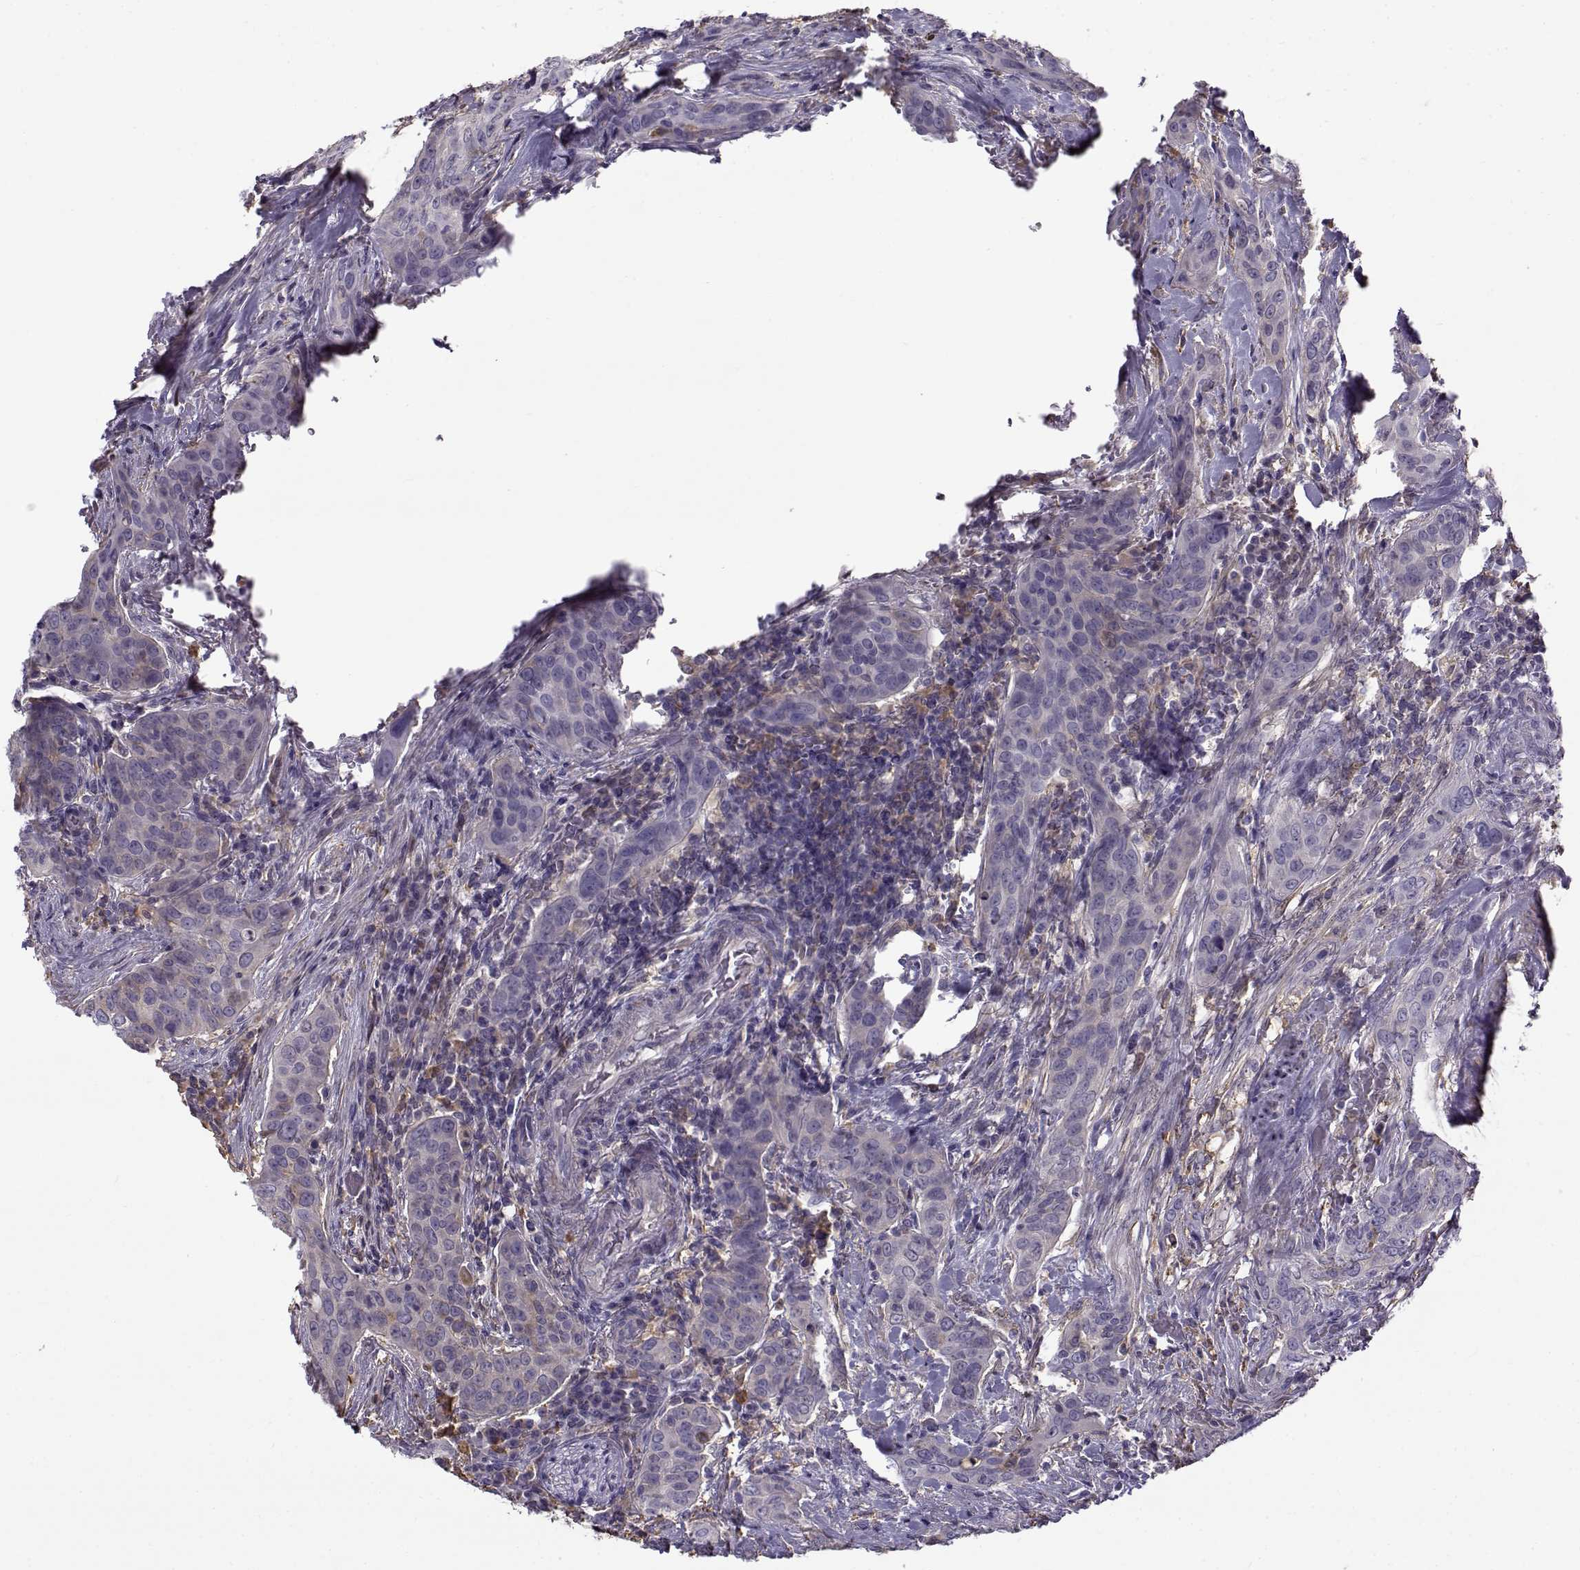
{"staining": {"intensity": "negative", "quantity": "none", "location": "none"}, "tissue": "urothelial cancer", "cell_type": "Tumor cells", "image_type": "cancer", "snomed": [{"axis": "morphology", "description": "Urothelial carcinoma, High grade"}, {"axis": "topography", "description": "Urinary bladder"}], "caption": "The image exhibits no significant staining in tumor cells of urothelial carcinoma (high-grade). (DAB (3,3'-diaminobenzidine) immunohistochemistry (IHC), high magnification).", "gene": "UCP3", "patient": {"sex": "male", "age": 82}}